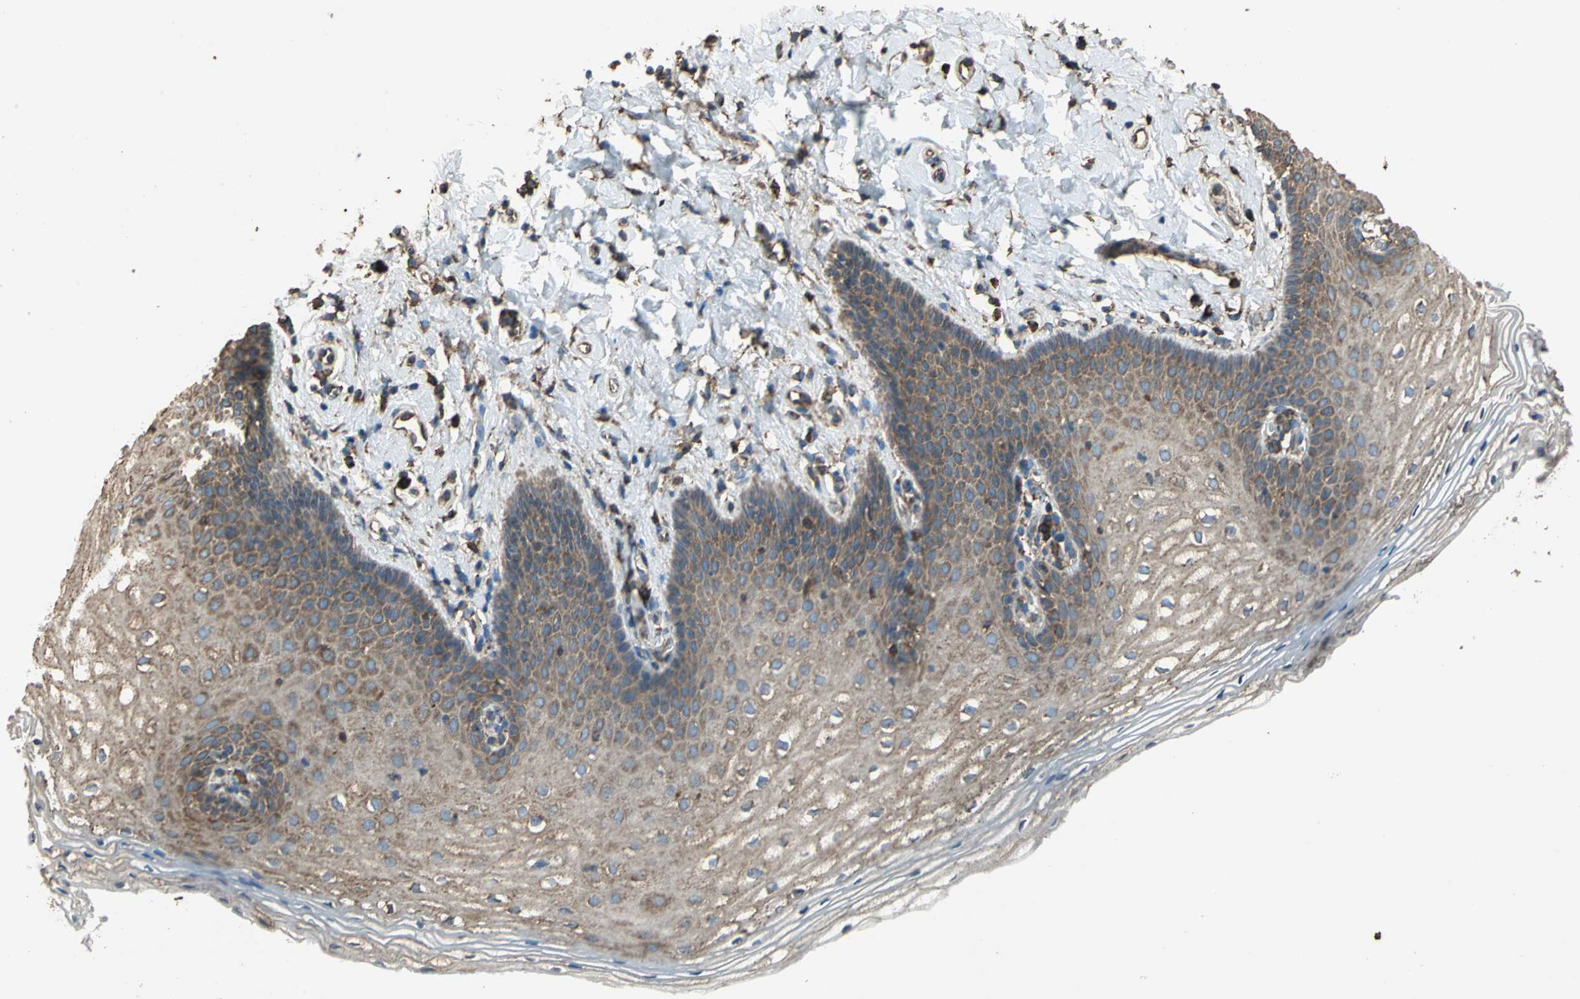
{"staining": {"intensity": "moderate", "quantity": ">75%", "location": "cytoplasmic/membranous"}, "tissue": "vagina", "cell_type": "Squamous epithelial cells", "image_type": "normal", "snomed": [{"axis": "morphology", "description": "Normal tissue, NOS"}, {"axis": "topography", "description": "Vagina"}], "caption": "Protein expression by immunohistochemistry reveals moderate cytoplasmic/membranous staining in about >75% of squamous epithelial cells in unremarkable vagina. The staining was performed using DAB (3,3'-diaminobenzidine) to visualize the protein expression in brown, while the nuclei were stained in blue with hematoxylin (Magnification: 20x).", "gene": "GPANK1", "patient": {"sex": "female", "age": 55}}